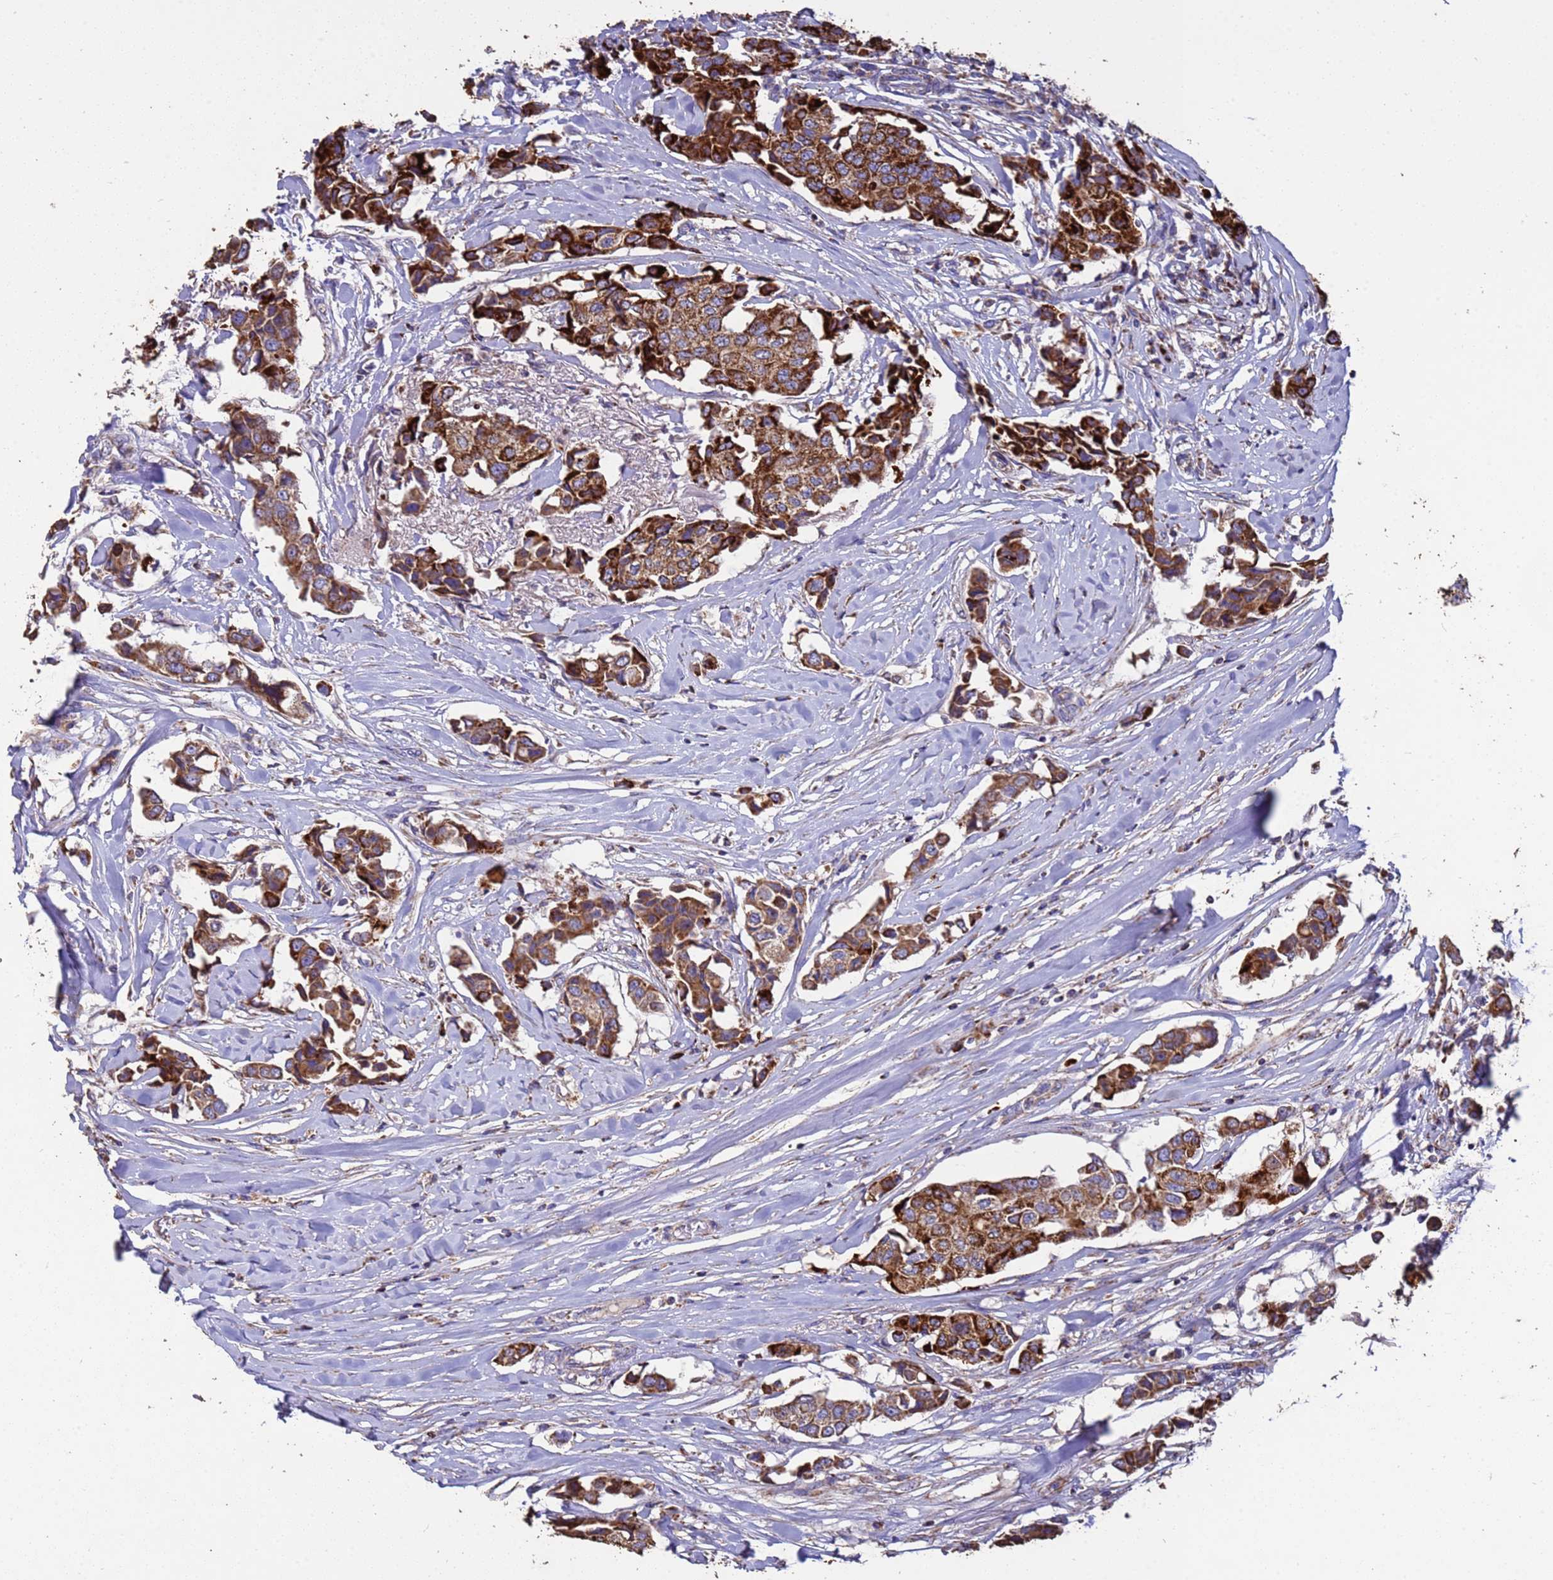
{"staining": {"intensity": "strong", "quantity": ">75%", "location": "cytoplasmic/membranous"}, "tissue": "breast cancer", "cell_type": "Tumor cells", "image_type": "cancer", "snomed": [{"axis": "morphology", "description": "Duct carcinoma"}, {"axis": "topography", "description": "Breast"}], "caption": "A brown stain labels strong cytoplasmic/membranous positivity of a protein in human breast cancer tumor cells.", "gene": "ZNFX1", "patient": {"sex": "female", "age": 80}}